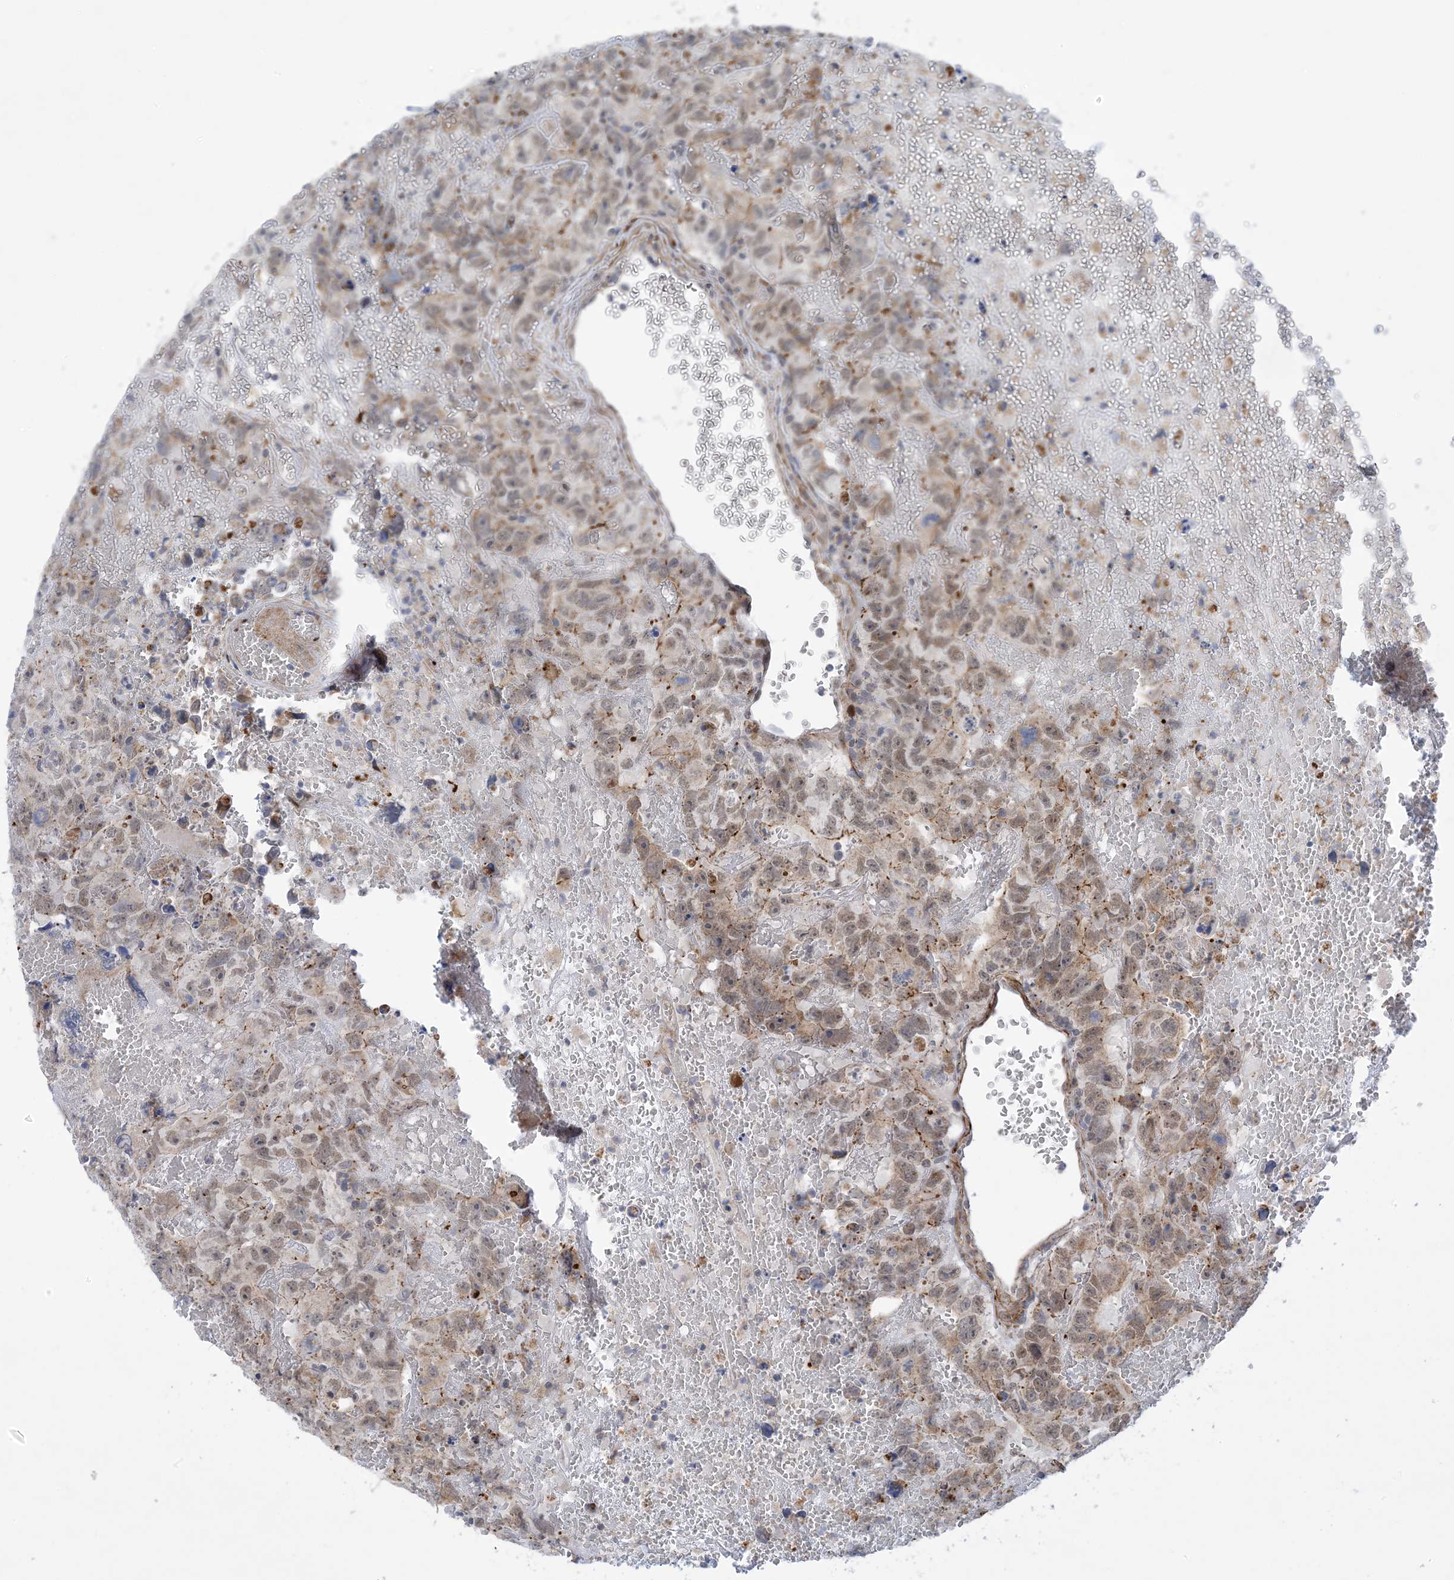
{"staining": {"intensity": "weak", "quantity": "25%-75%", "location": "cytoplasmic/membranous,nuclear"}, "tissue": "testis cancer", "cell_type": "Tumor cells", "image_type": "cancer", "snomed": [{"axis": "morphology", "description": "Carcinoma, Embryonal, NOS"}, {"axis": "topography", "description": "Testis"}], "caption": "The immunohistochemical stain highlights weak cytoplasmic/membranous and nuclear positivity in tumor cells of testis cancer tissue. The protein is shown in brown color, while the nuclei are stained blue.", "gene": "ZNF8", "patient": {"sex": "male", "age": 45}}